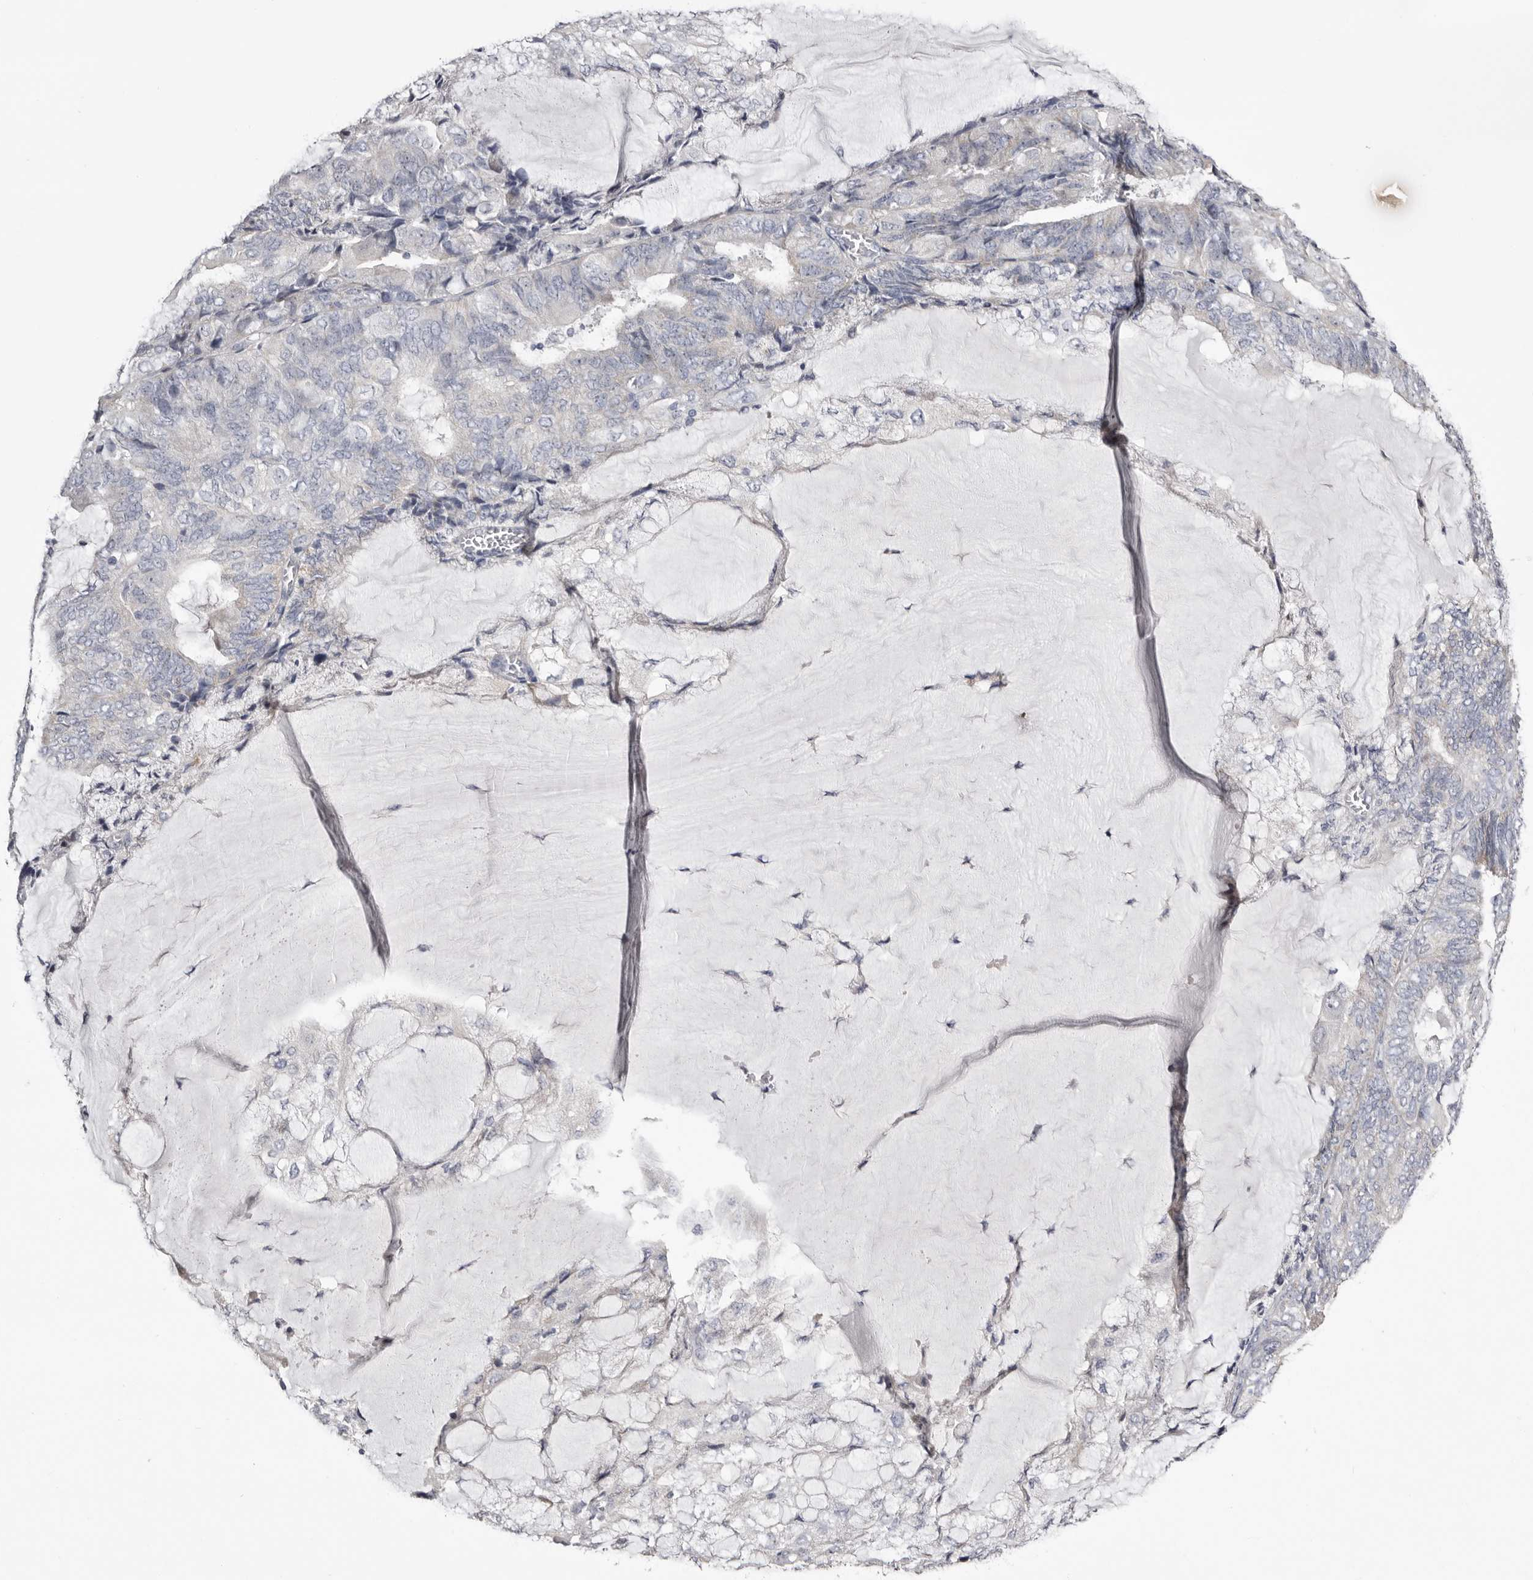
{"staining": {"intensity": "negative", "quantity": "none", "location": "none"}, "tissue": "endometrial cancer", "cell_type": "Tumor cells", "image_type": "cancer", "snomed": [{"axis": "morphology", "description": "Adenocarcinoma, NOS"}, {"axis": "topography", "description": "Endometrium"}], "caption": "High power microscopy histopathology image of an immunohistochemistry micrograph of endometrial cancer, revealing no significant positivity in tumor cells.", "gene": "CASQ1", "patient": {"sex": "female", "age": 81}}